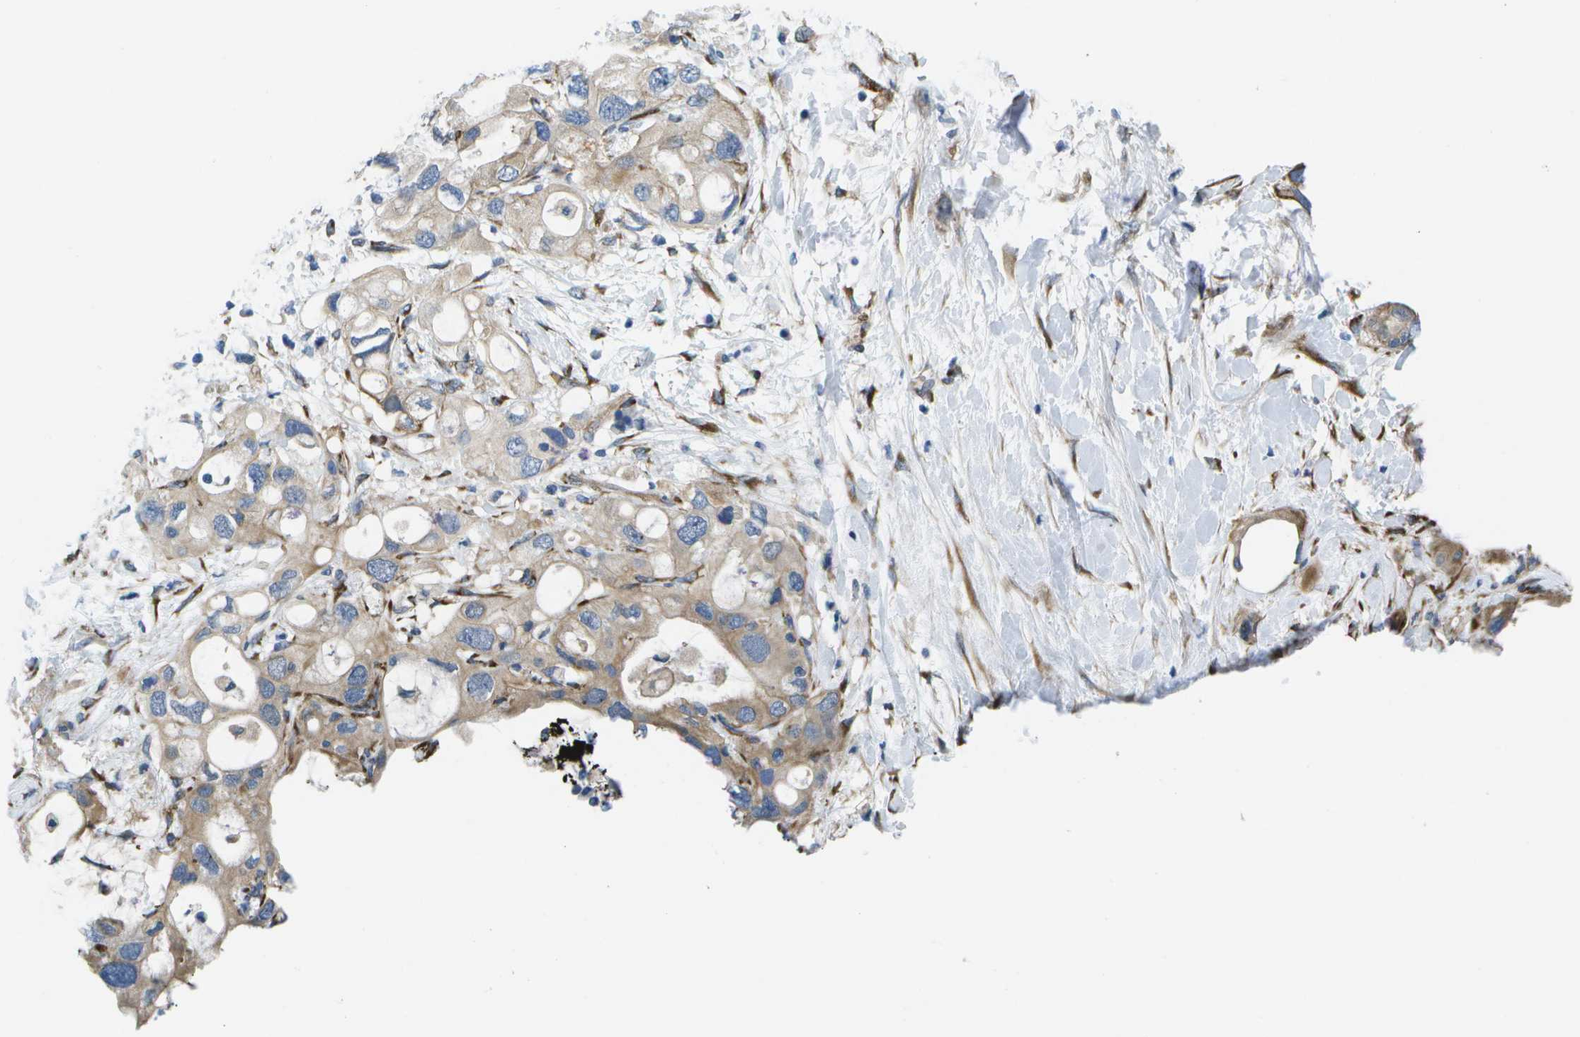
{"staining": {"intensity": "weak", "quantity": "25%-75%", "location": "cytoplasmic/membranous"}, "tissue": "pancreatic cancer", "cell_type": "Tumor cells", "image_type": "cancer", "snomed": [{"axis": "morphology", "description": "Adenocarcinoma, NOS"}, {"axis": "topography", "description": "Pancreas"}], "caption": "Pancreatic cancer (adenocarcinoma) stained for a protein reveals weak cytoplasmic/membranous positivity in tumor cells. (Stains: DAB (3,3'-diaminobenzidine) in brown, nuclei in blue, Microscopy: brightfield microscopy at high magnification).", "gene": "P3H1", "patient": {"sex": "female", "age": 56}}